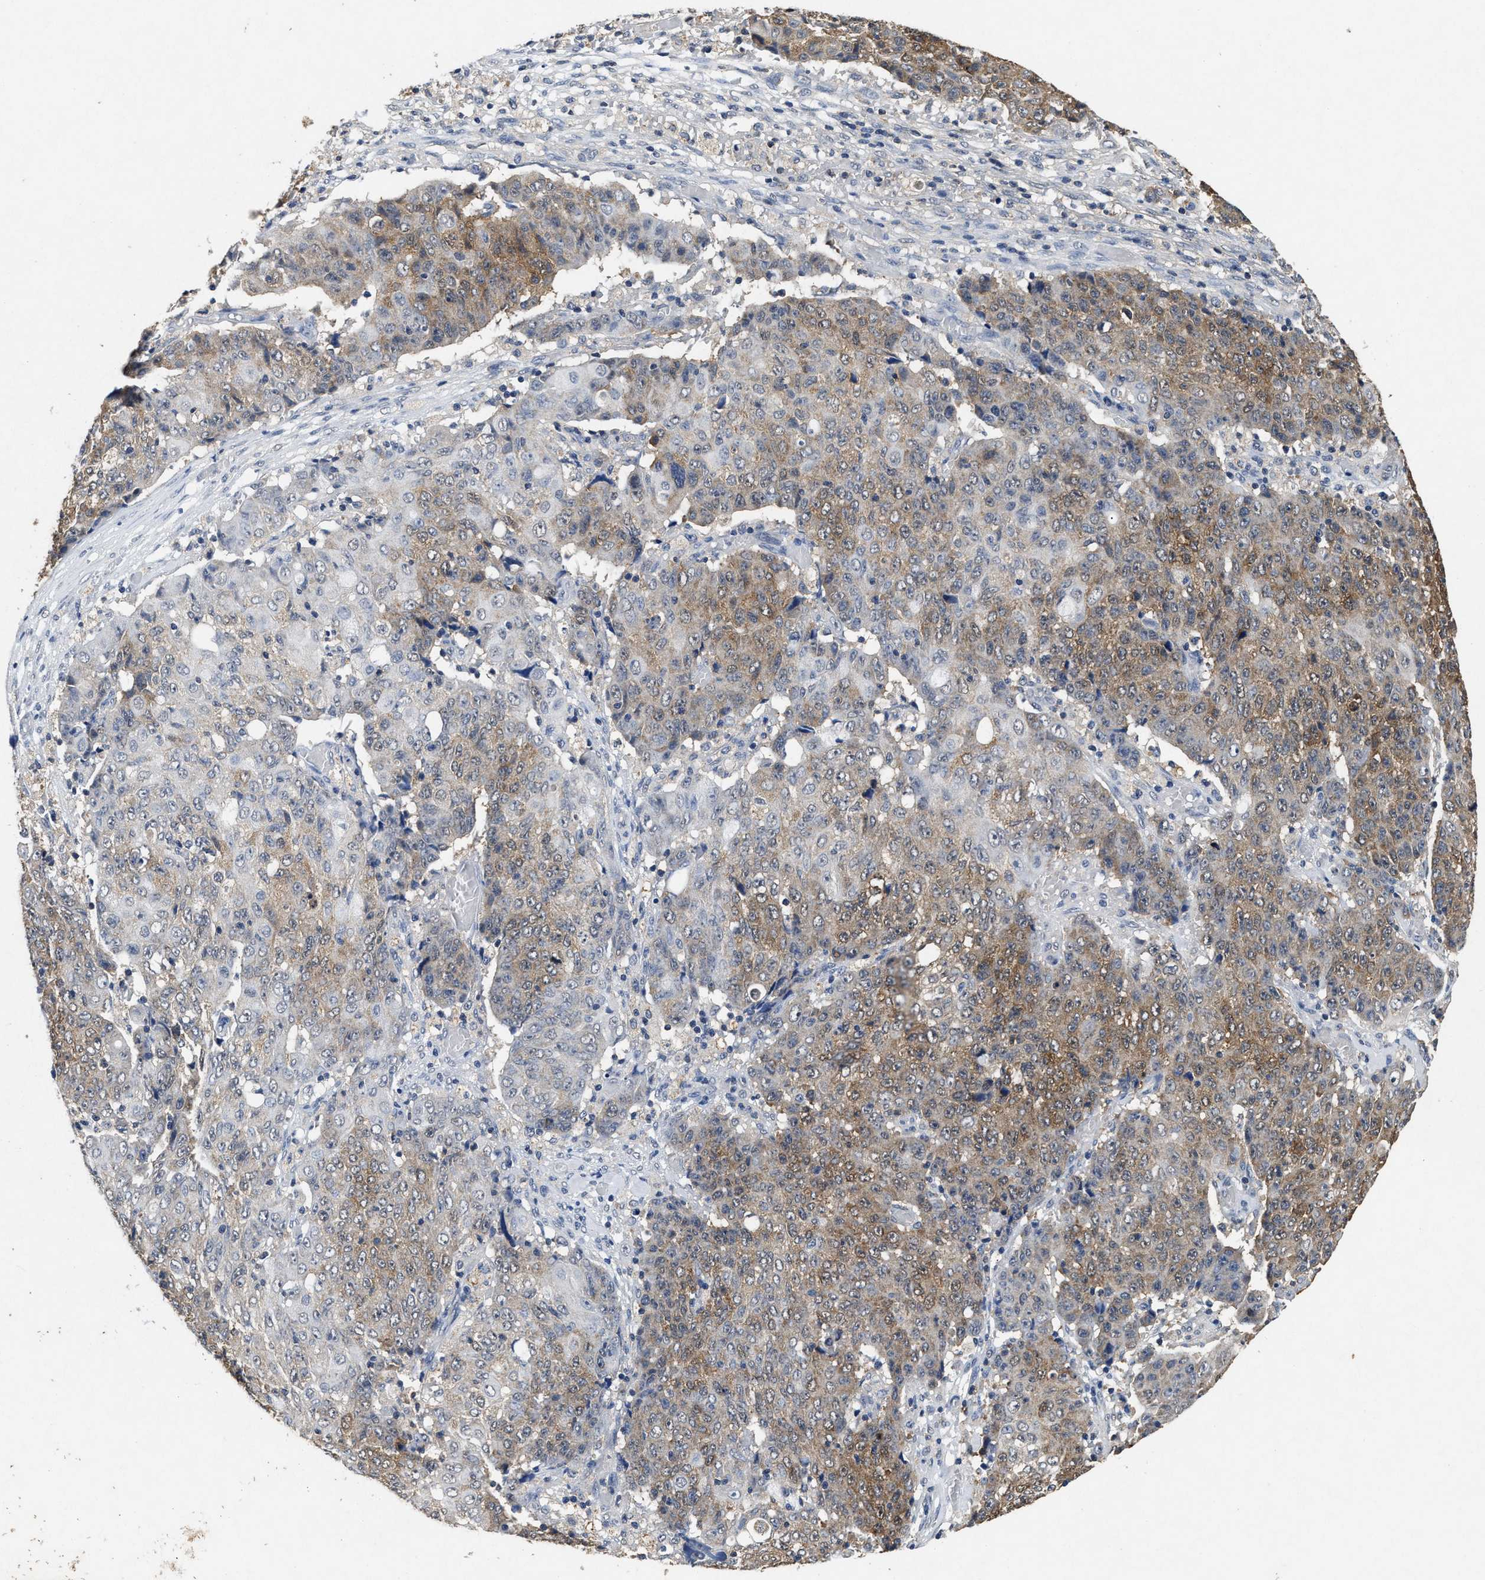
{"staining": {"intensity": "moderate", "quantity": "25%-75%", "location": "cytoplasmic/membranous"}, "tissue": "ovarian cancer", "cell_type": "Tumor cells", "image_type": "cancer", "snomed": [{"axis": "morphology", "description": "Carcinoma, endometroid"}, {"axis": "topography", "description": "Ovary"}], "caption": "Immunohistochemistry (IHC) image of ovarian cancer (endometroid carcinoma) stained for a protein (brown), which displays medium levels of moderate cytoplasmic/membranous expression in about 25%-75% of tumor cells.", "gene": "ACAT2", "patient": {"sex": "female", "age": 42}}